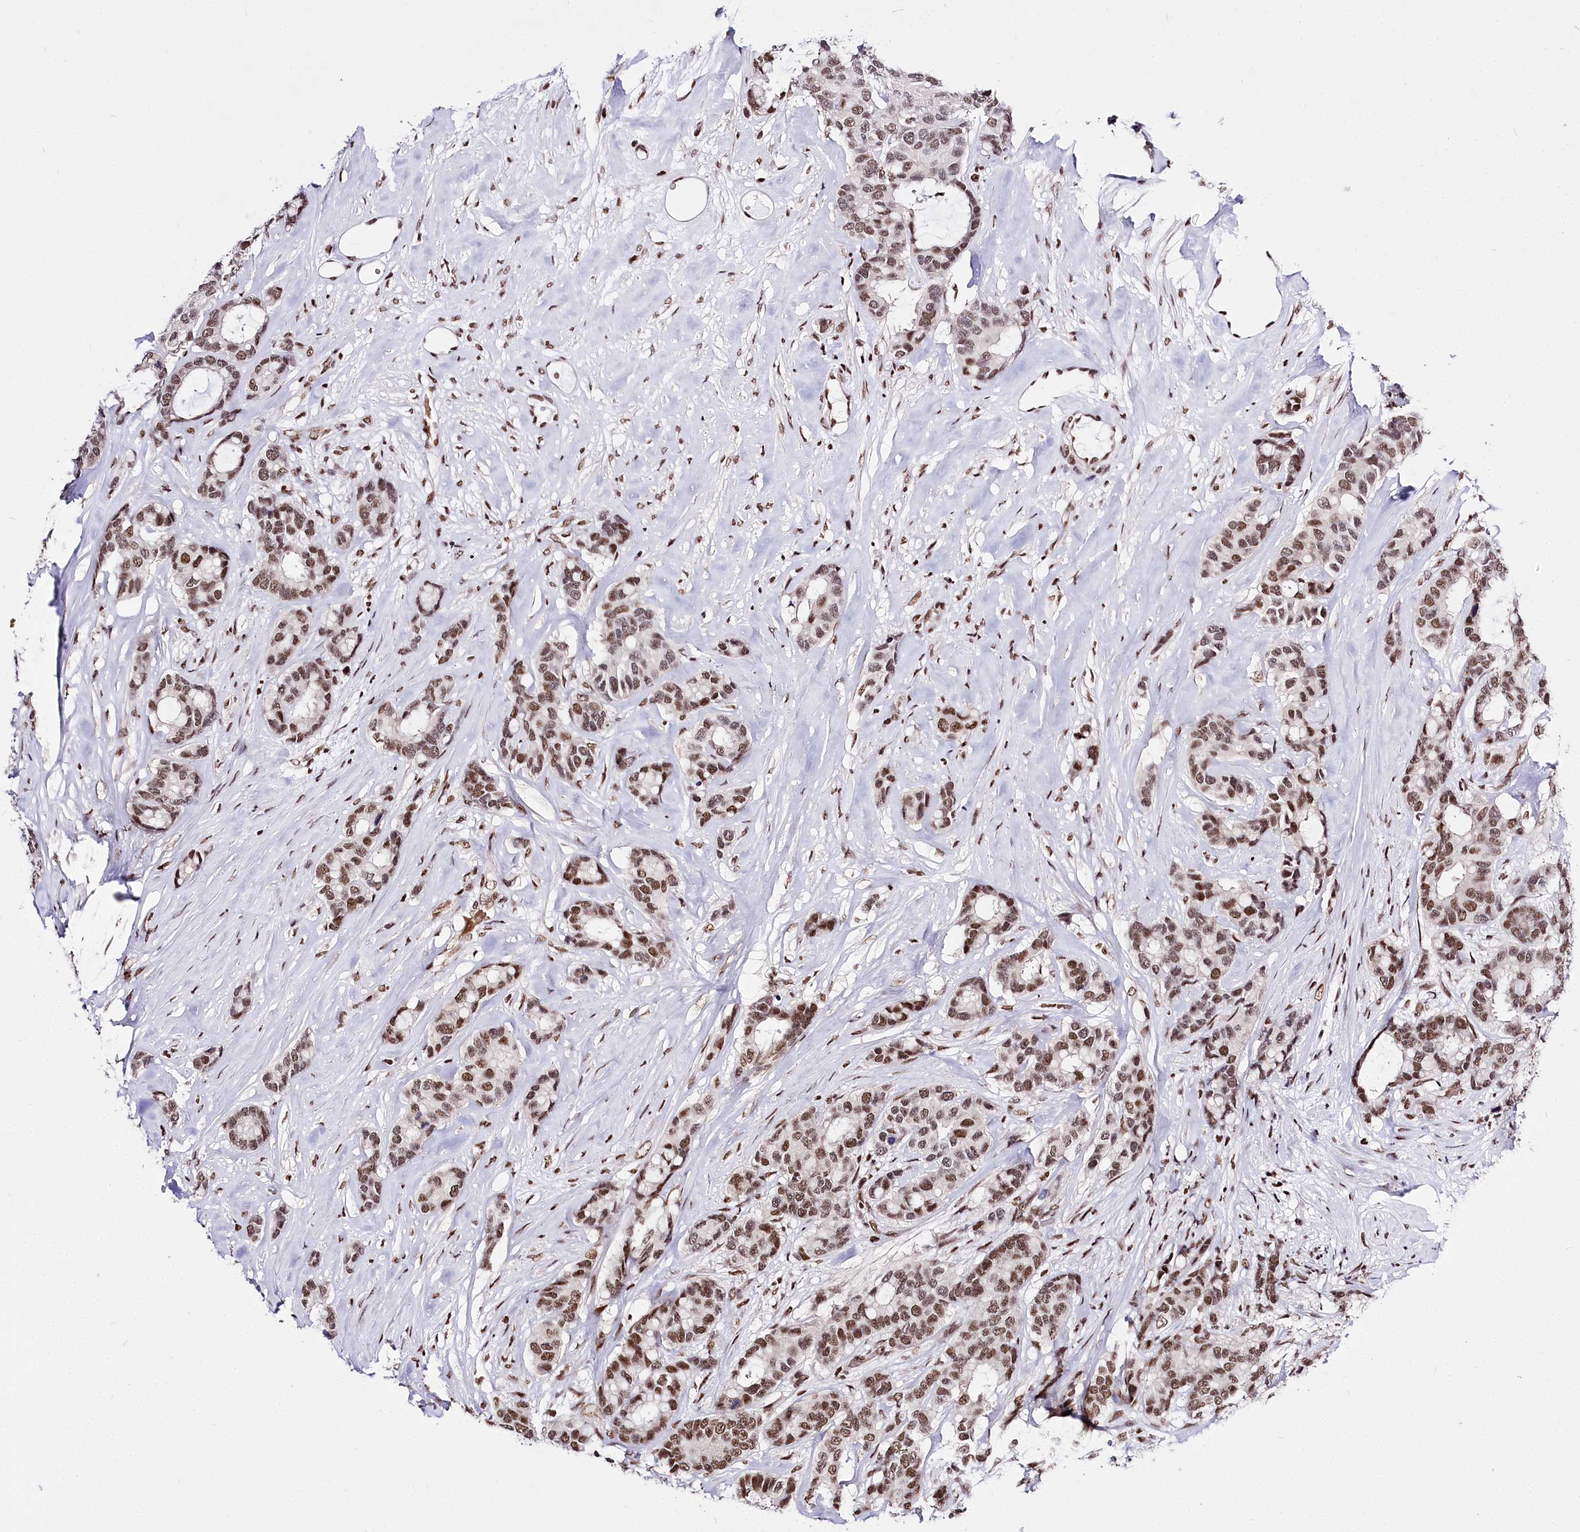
{"staining": {"intensity": "moderate", "quantity": ">75%", "location": "nuclear"}, "tissue": "breast cancer", "cell_type": "Tumor cells", "image_type": "cancer", "snomed": [{"axis": "morphology", "description": "Duct carcinoma"}, {"axis": "topography", "description": "Breast"}], "caption": "Tumor cells reveal moderate nuclear staining in about >75% of cells in breast intraductal carcinoma.", "gene": "POU4F3", "patient": {"sex": "female", "age": 87}}